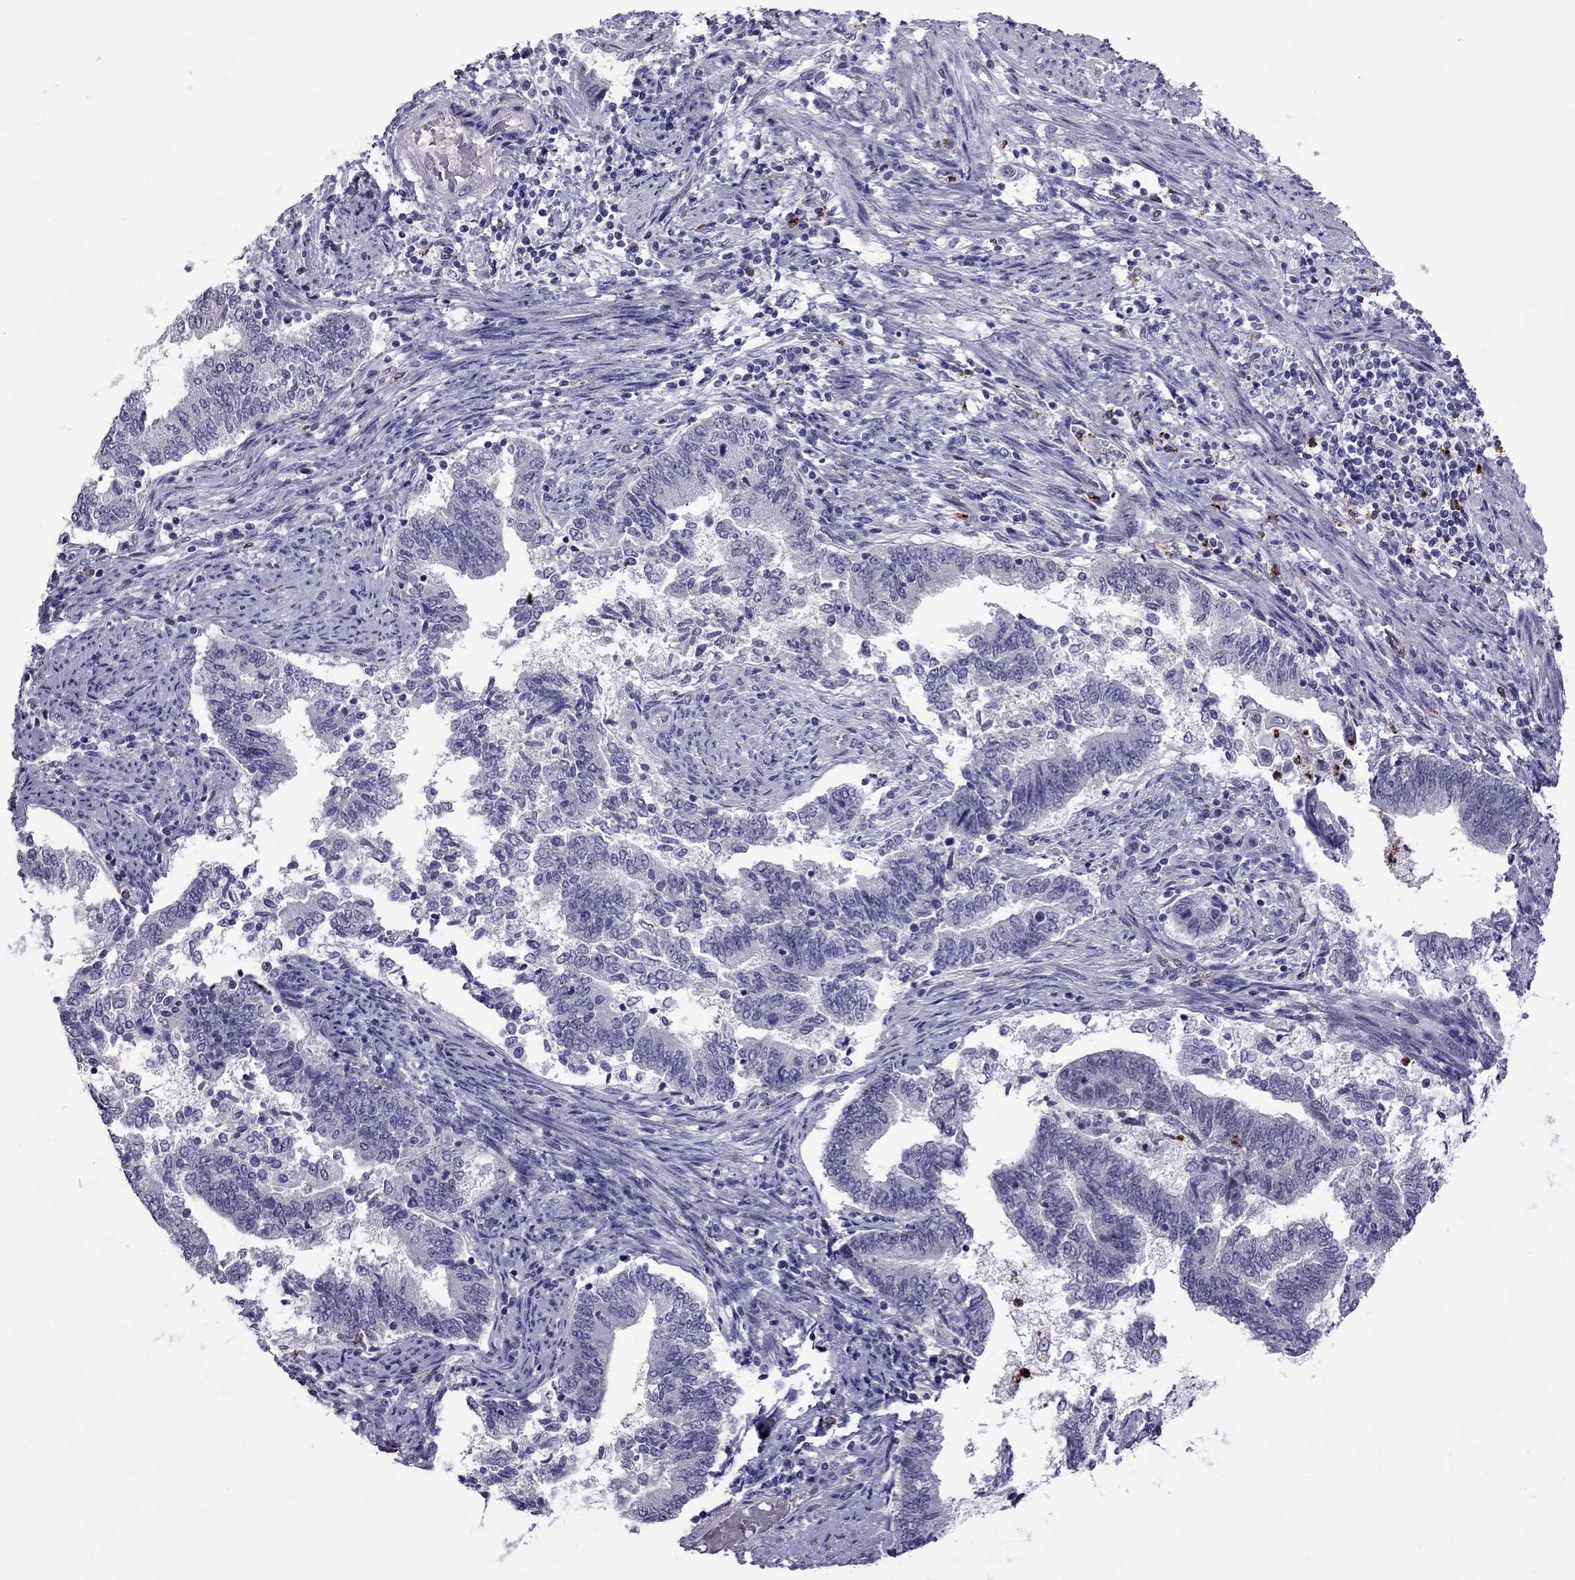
{"staining": {"intensity": "negative", "quantity": "none", "location": "none"}, "tissue": "endometrial cancer", "cell_type": "Tumor cells", "image_type": "cancer", "snomed": [{"axis": "morphology", "description": "Adenocarcinoma, NOS"}, {"axis": "topography", "description": "Endometrium"}], "caption": "Immunohistochemistry histopathology image of endometrial adenocarcinoma stained for a protein (brown), which exhibits no expression in tumor cells. Brightfield microscopy of immunohistochemistry stained with DAB (3,3'-diaminobenzidine) (brown) and hematoxylin (blue), captured at high magnification.", "gene": "CCL27", "patient": {"sex": "female", "age": 65}}